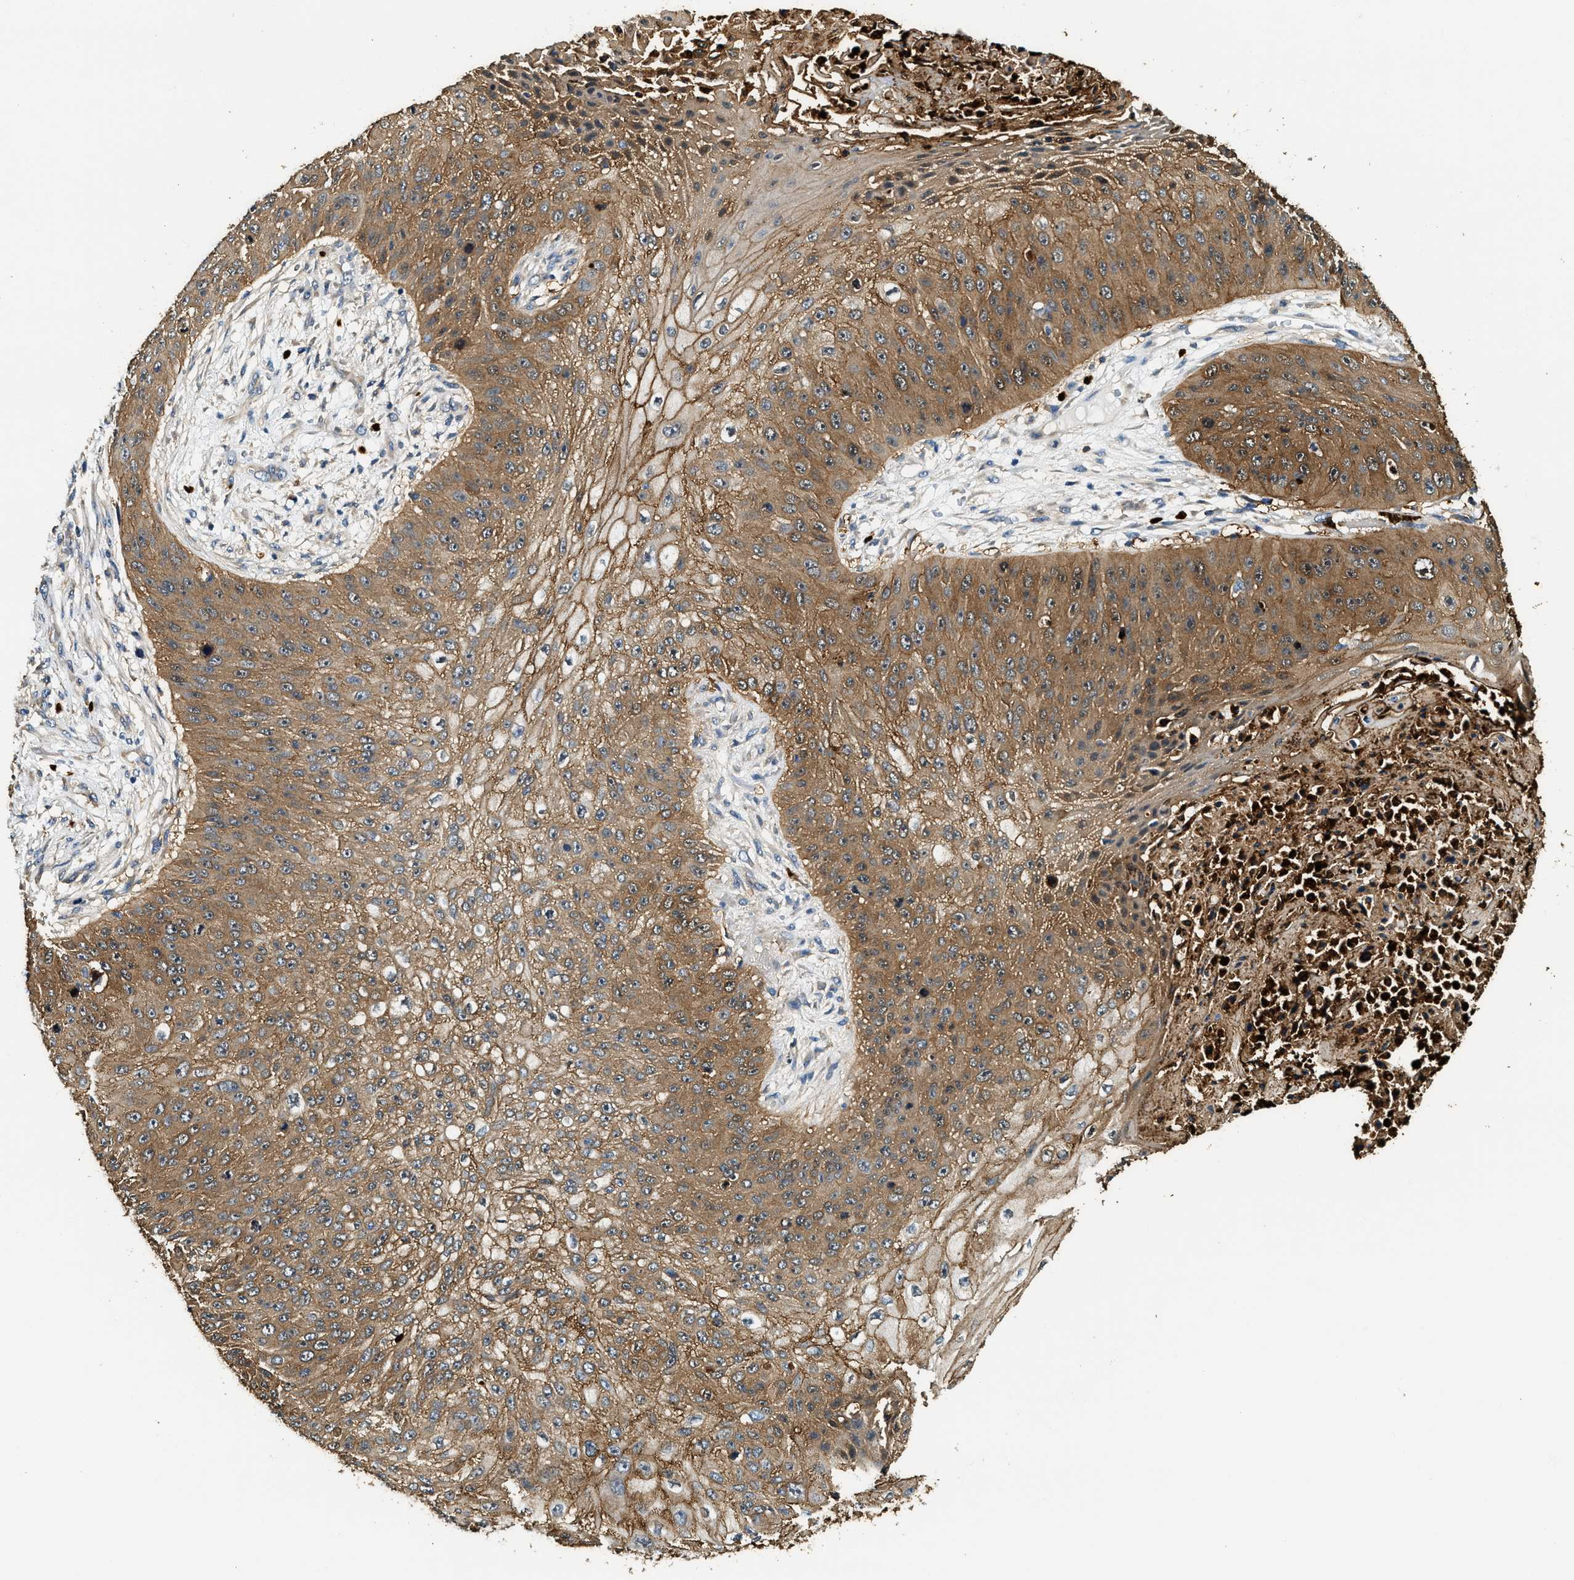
{"staining": {"intensity": "moderate", "quantity": ">75%", "location": "cytoplasmic/membranous"}, "tissue": "skin cancer", "cell_type": "Tumor cells", "image_type": "cancer", "snomed": [{"axis": "morphology", "description": "Squamous cell carcinoma, NOS"}, {"axis": "topography", "description": "Skin"}], "caption": "A medium amount of moderate cytoplasmic/membranous positivity is appreciated in approximately >75% of tumor cells in skin squamous cell carcinoma tissue. The staining was performed using DAB, with brown indicating positive protein expression. Nuclei are stained blue with hematoxylin.", "gene": "ANXA3", "patient": {"sex": "female", "age": 80}}